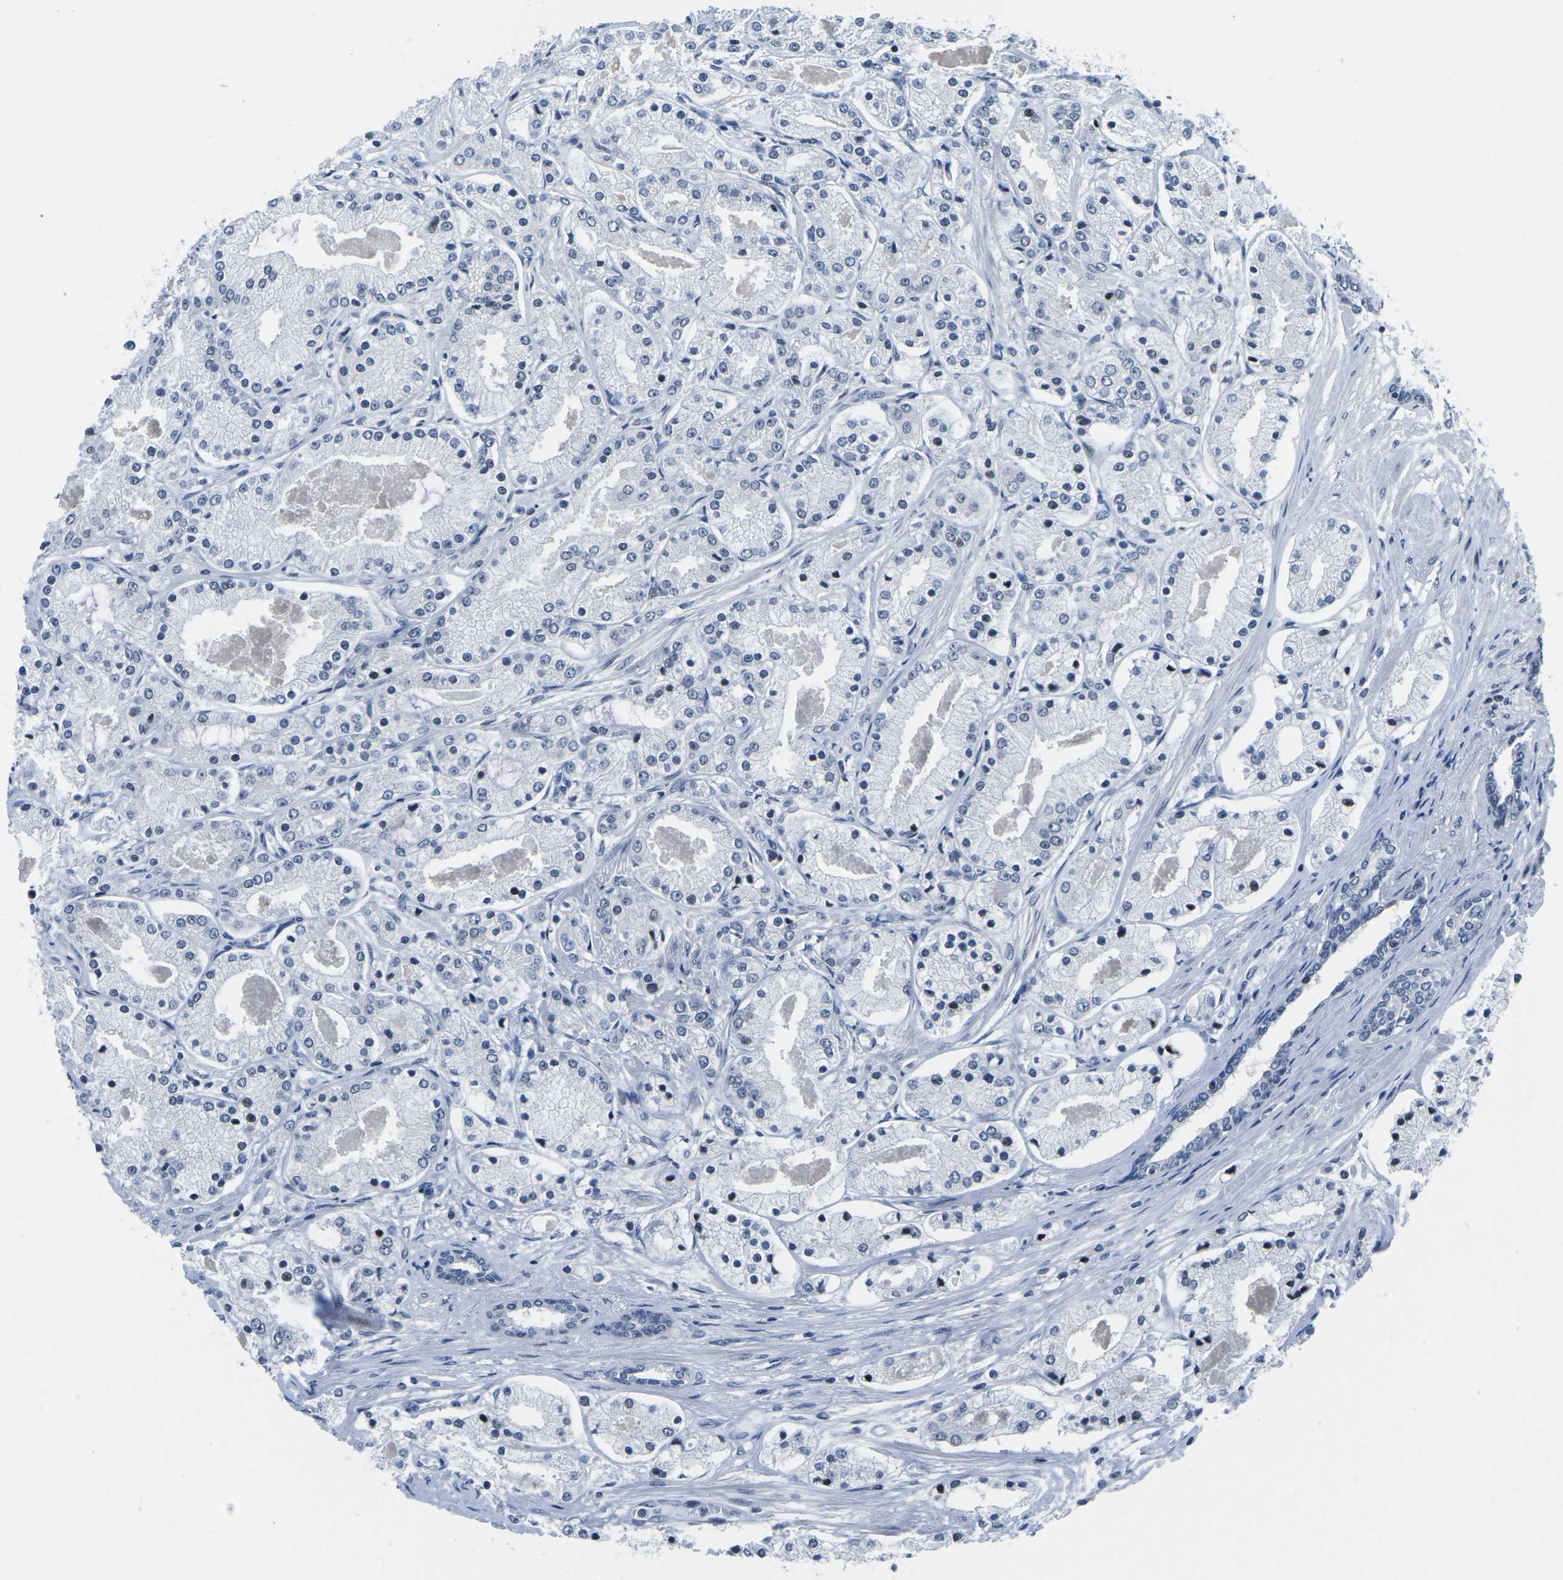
{"staining": {"intensity": "negative", "quantity": "none", "location": "none"}, "tissue": "prostate cancer", "cell_type": "Tumor cells", "image_type": "cancer", "snomed": [{"axis": "morphology", "description": "Adenocarcinoma, High grade"}, {"axis": "topography", "description": "Prostate"}], "caption": "Immunohistochemical staining of human prostate cancer (high-grade adenocarcinoma) exhibits no significant positivity in tumor cells.", "gene": "PRPF8", "patient": {"sex": "male", "age": 66}}